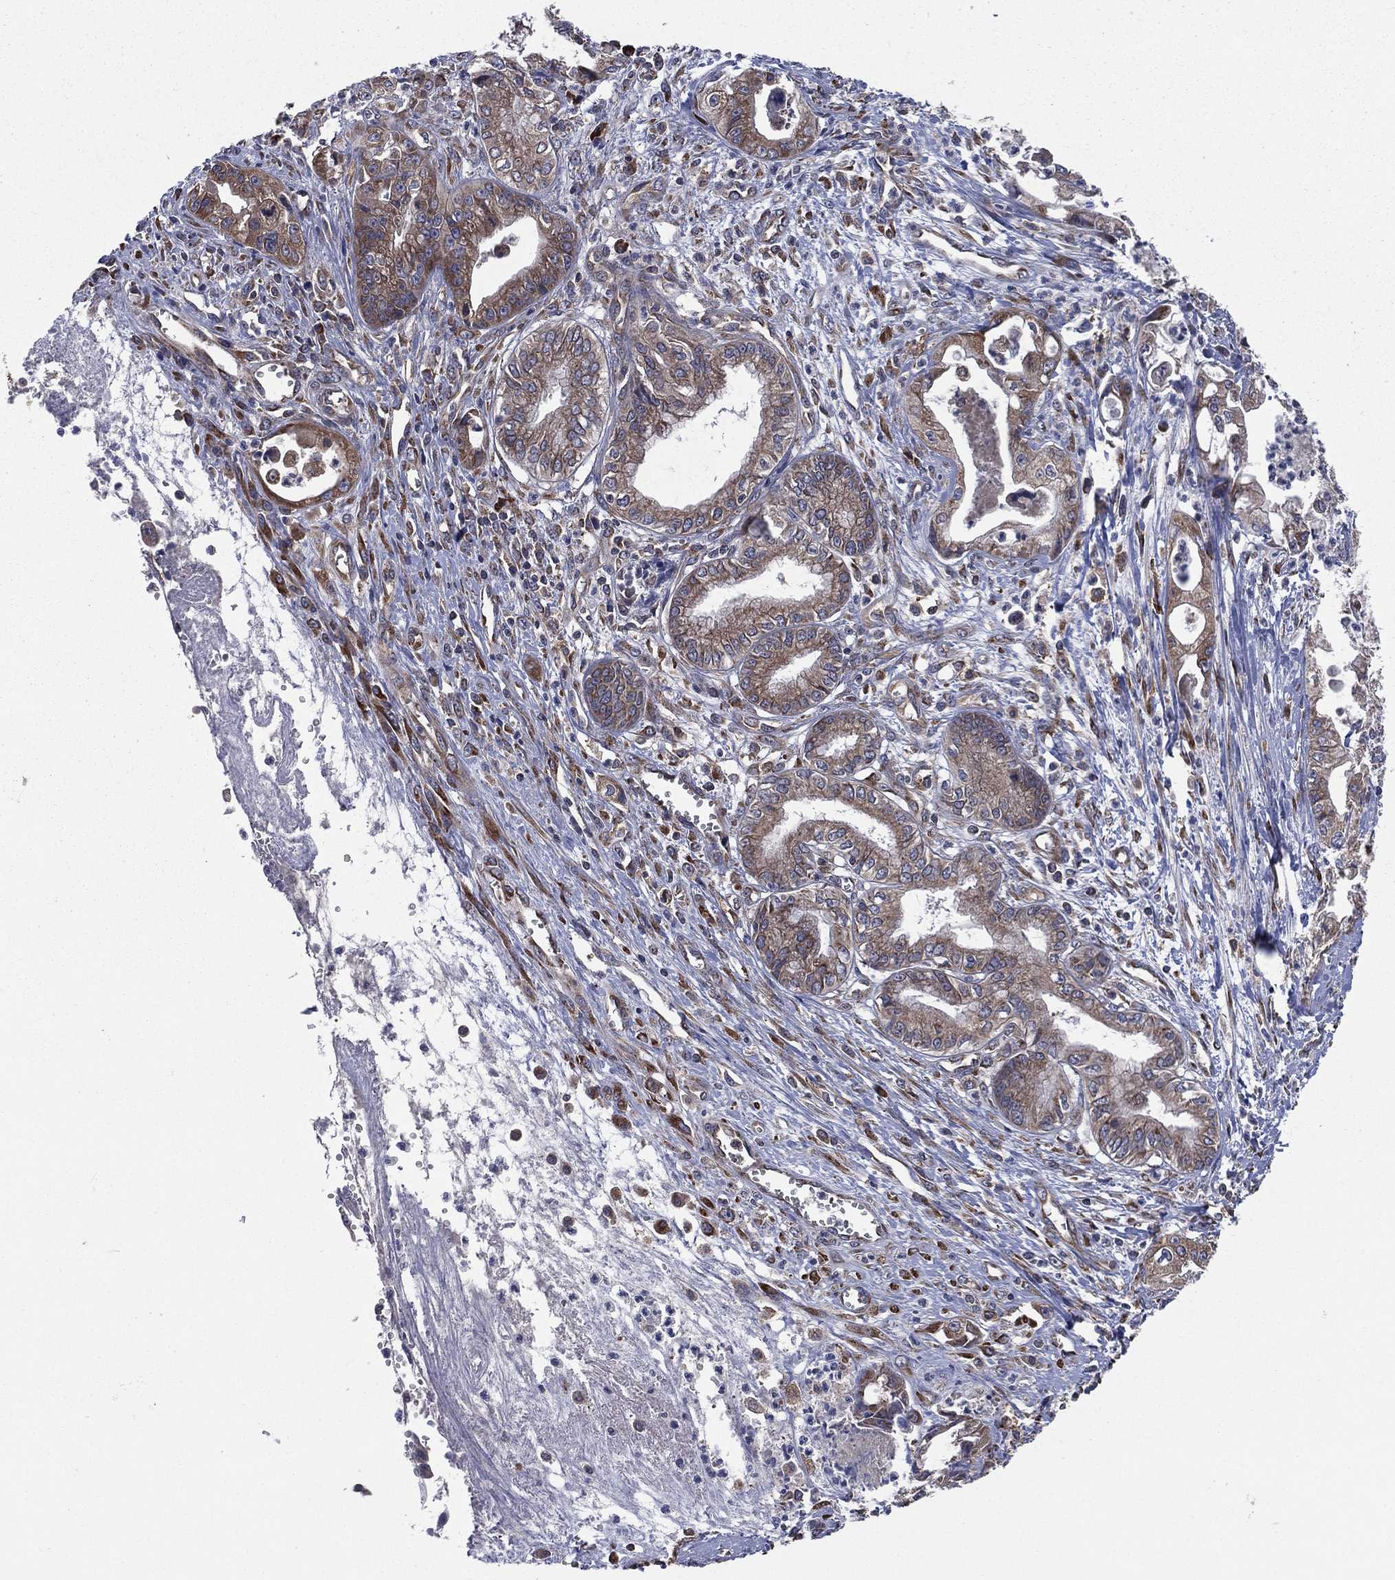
{"staining": {"intensity": "moderate", "quantity": "25%-75%", "location": "cytoplasmic/membranous"}, "tissue": "pancreatic cancer", "cell_type": "Tumor cells", "image_type": "cancer", "snomed": [{"axis": "morphology", "description": "Adenocarcinoma, NOS"}, {"axis": "topography", "description": "Pancreas"}], "caption": "This is an image of immunohistochemistry (IHC) staining of pancreatic cancer (adenocarcinoma), which shows moderate expression in the cytoplasmic/membranous of tumor cells.", "gene": "C2orf76", "patient": {"sex": "female", "age": 65}}